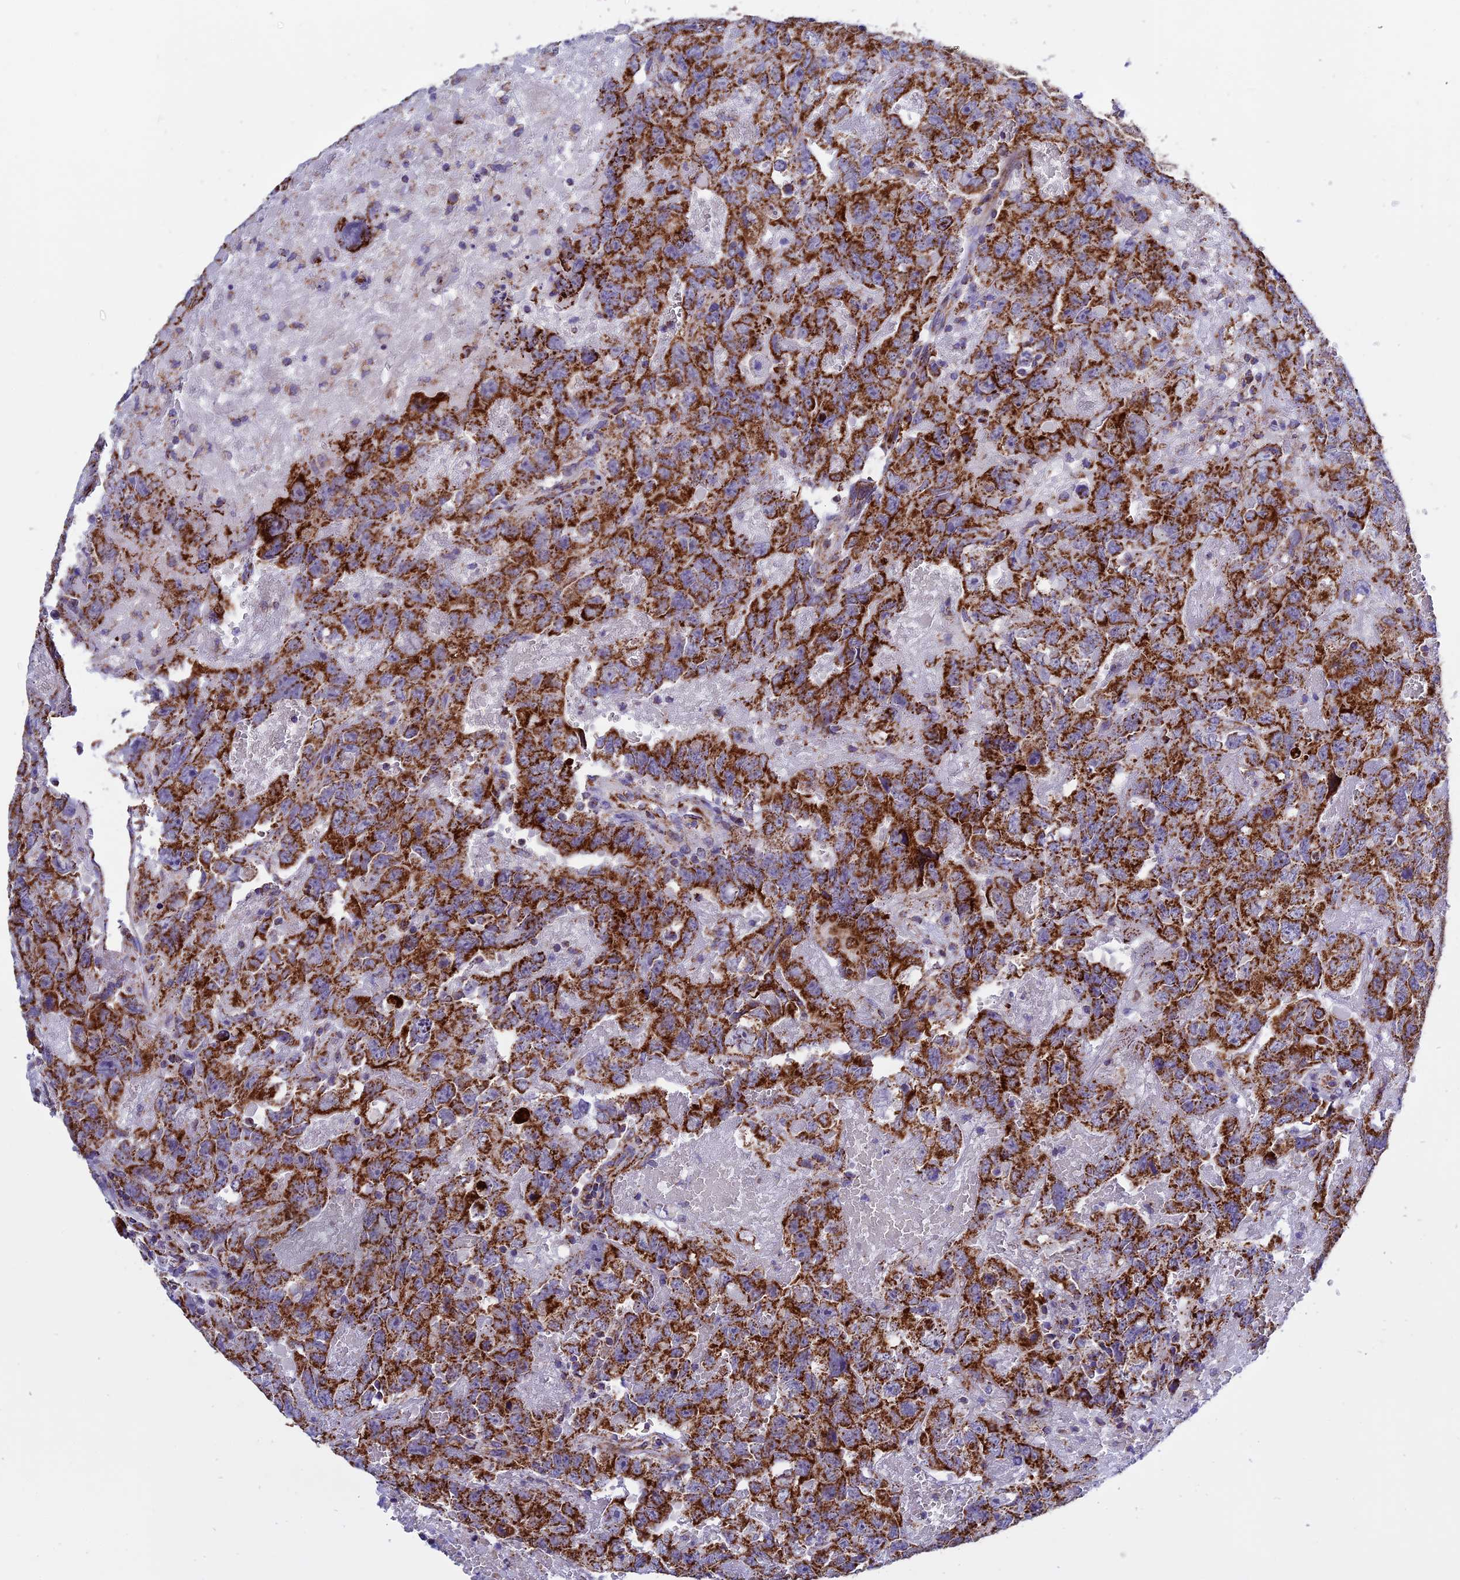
{"staining": {"intensity": "strong", "quantity": ">75%", "location": "cytoplasmic/membranous"}, "tissue": "testis cancer", "cell_type": "Tumor cells", "image_type": "cancer", "snomed": [{"axis": "morphology", "description": "Carcinoma, Embryonal, NOS"}, {"axis": "topography", "description": "Testis"}], "caption": "DAB (3,3'-diaminobenzidine) immunohistochemical staining of human testis cancer shows strong cytoplasmic/membranous protein positivity in approximately >75% of tumor cells. (DAB = brown stain, brightfield microscopy at high magnification).", "gene": "MRPS34", "patient": {"sex": "male", "age": 45}}